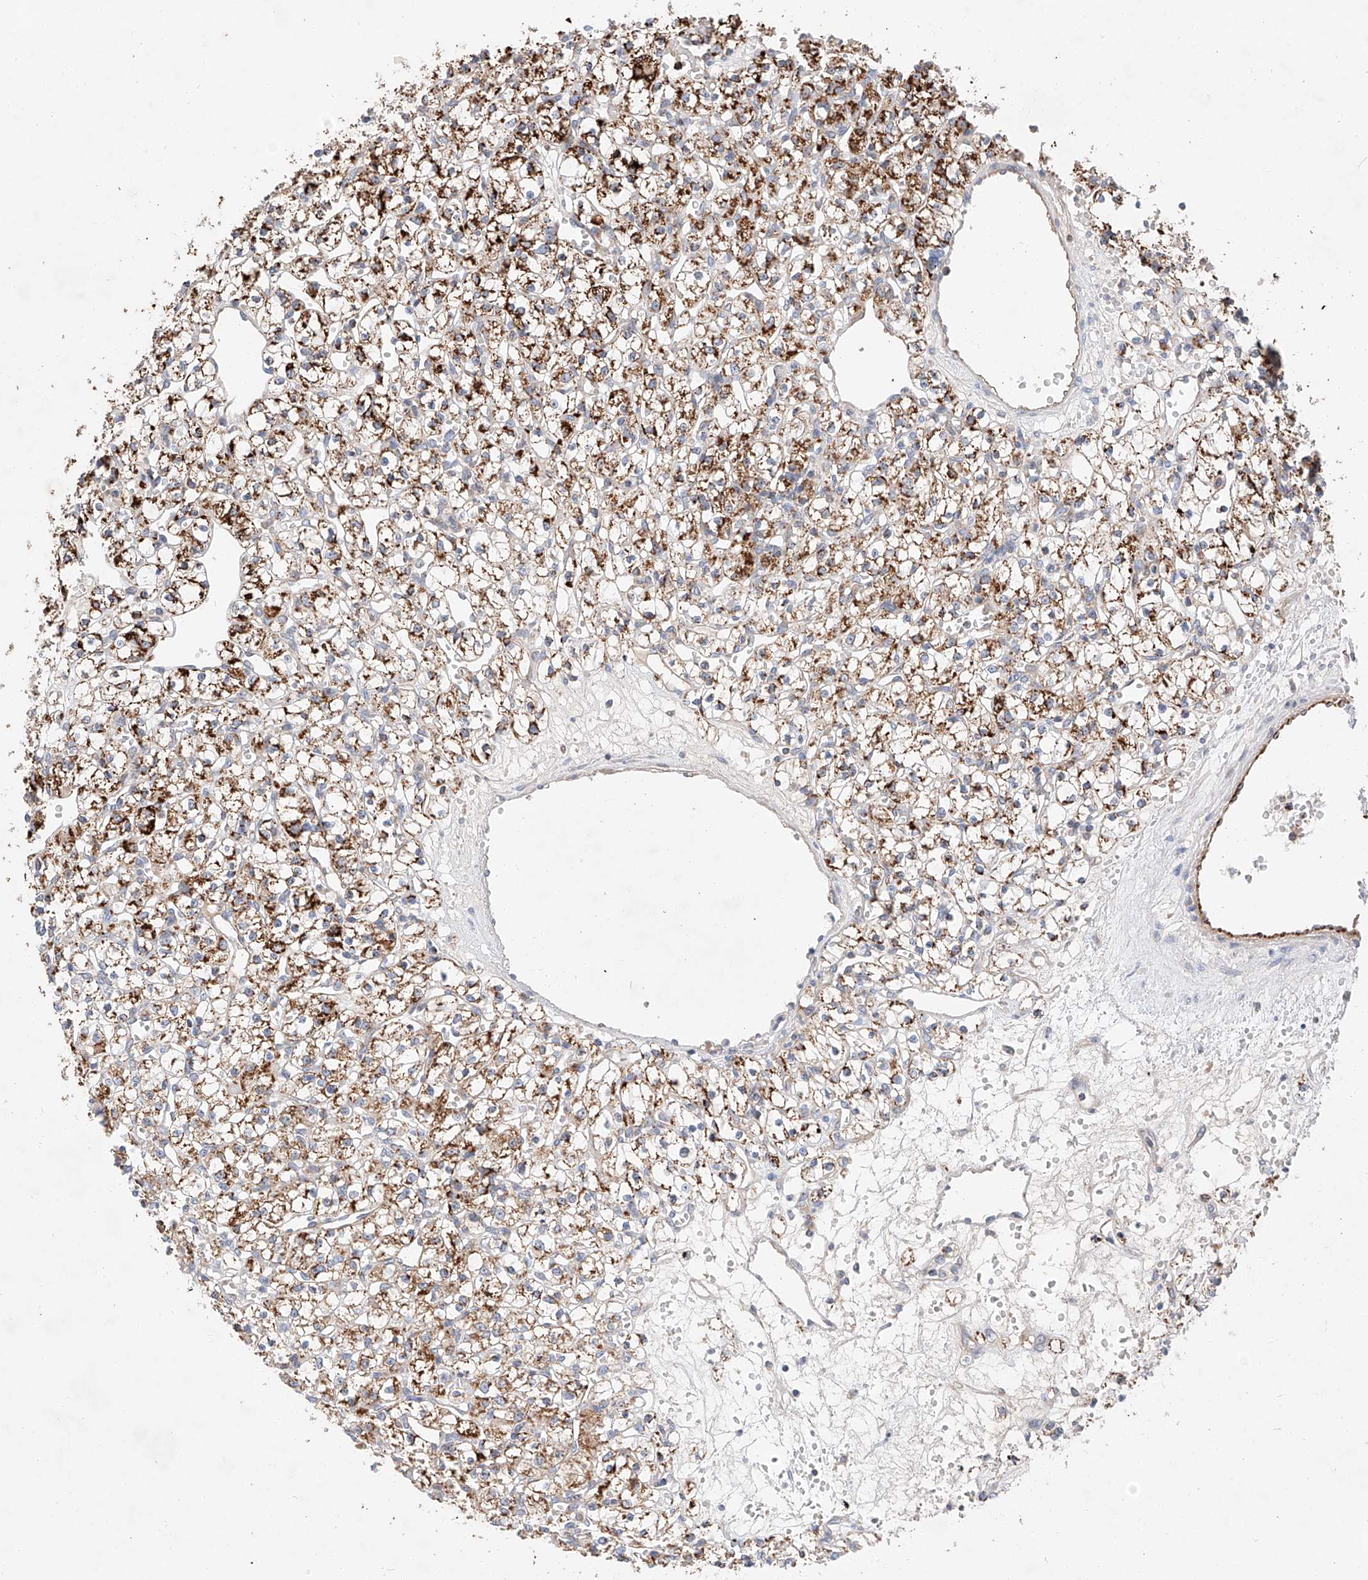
{"staining": {"intensity": "moderate", "quantity": ">75%", "location": "cytoplasmic/membranous"}, "tissue": "renal cancer", "cell_type": "Tumor cells", "image_type": "cancer", "snomed": [{"axis": "morphology", "description": "Adenocarcinoma, NOS"}, {"axis": "topography", "description": "Kidney"}], "caption": "DAB immunohistochemical staining of renal adenocarcinoma displays moderate cytoplasmic/membranous protein staining in about >75% of tumor cells.", "gene": "RUSC1", "patient": {"sex": "female", "age": 59}}